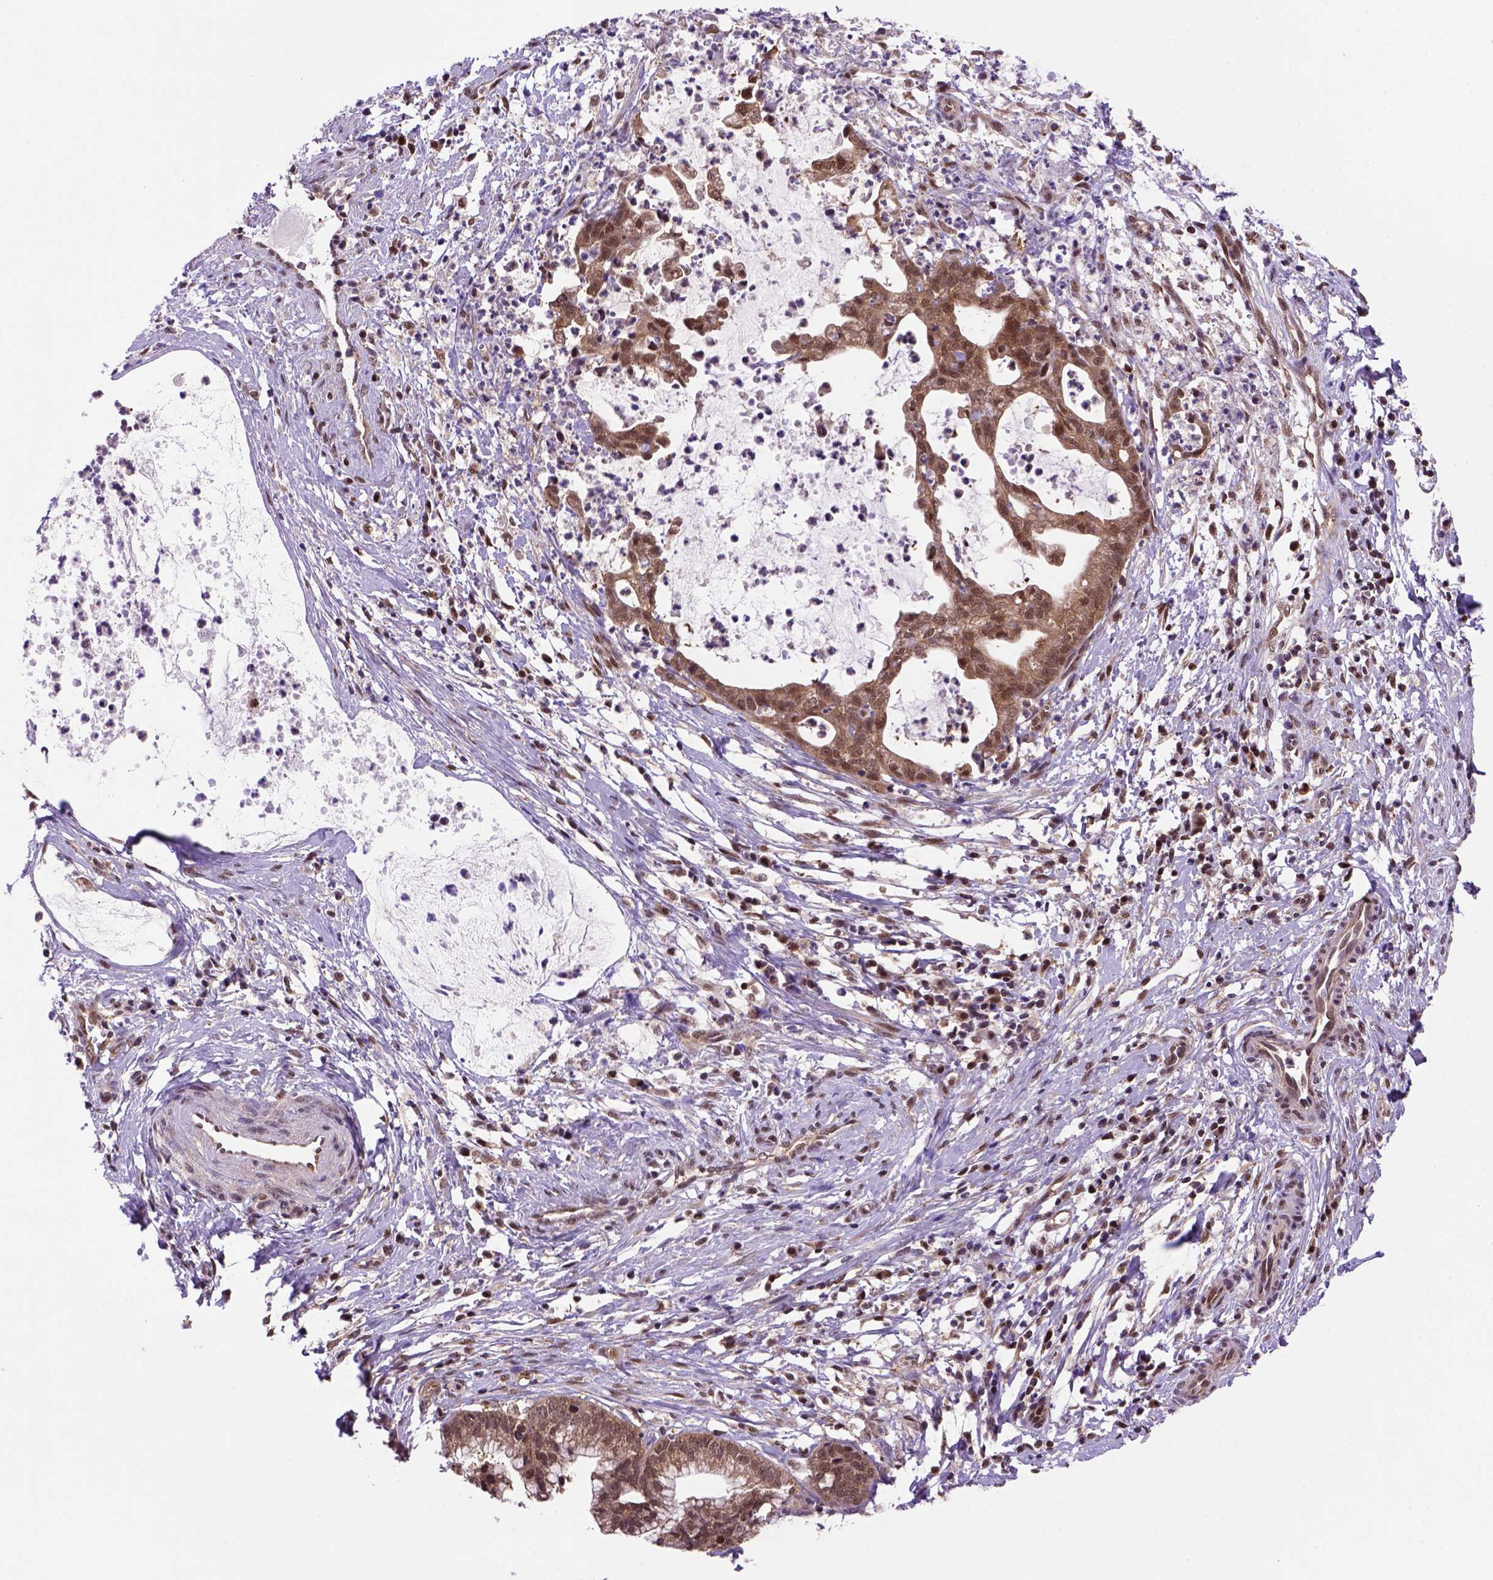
{"staining": {"intensity": "moderate", "quantity": ">75%", "location": "cytoplasmic/membranous,nuclear"}, "tissue": "cervical cancer", "cell_type": "Tumor cells", "image_type": "cancer", "snomed": [{"axis": "morphology", "description": "Normal tissue, NOS"}, {"axis": "morphology", "description": "Adenocarcinoma, NOS"}, {"axis": "topography", "description": "Cervix"}], "caption": "Moderate cytoplasmic/membranous and nuclear positivity is appreciated in approximately >75% of tumor cells in cervical adenocarcinoma. The protein is shown in brown color, while the nuclei are stained blue.", "gene": "PSMC2", "patient": {"sex": "female", "age": 38}}